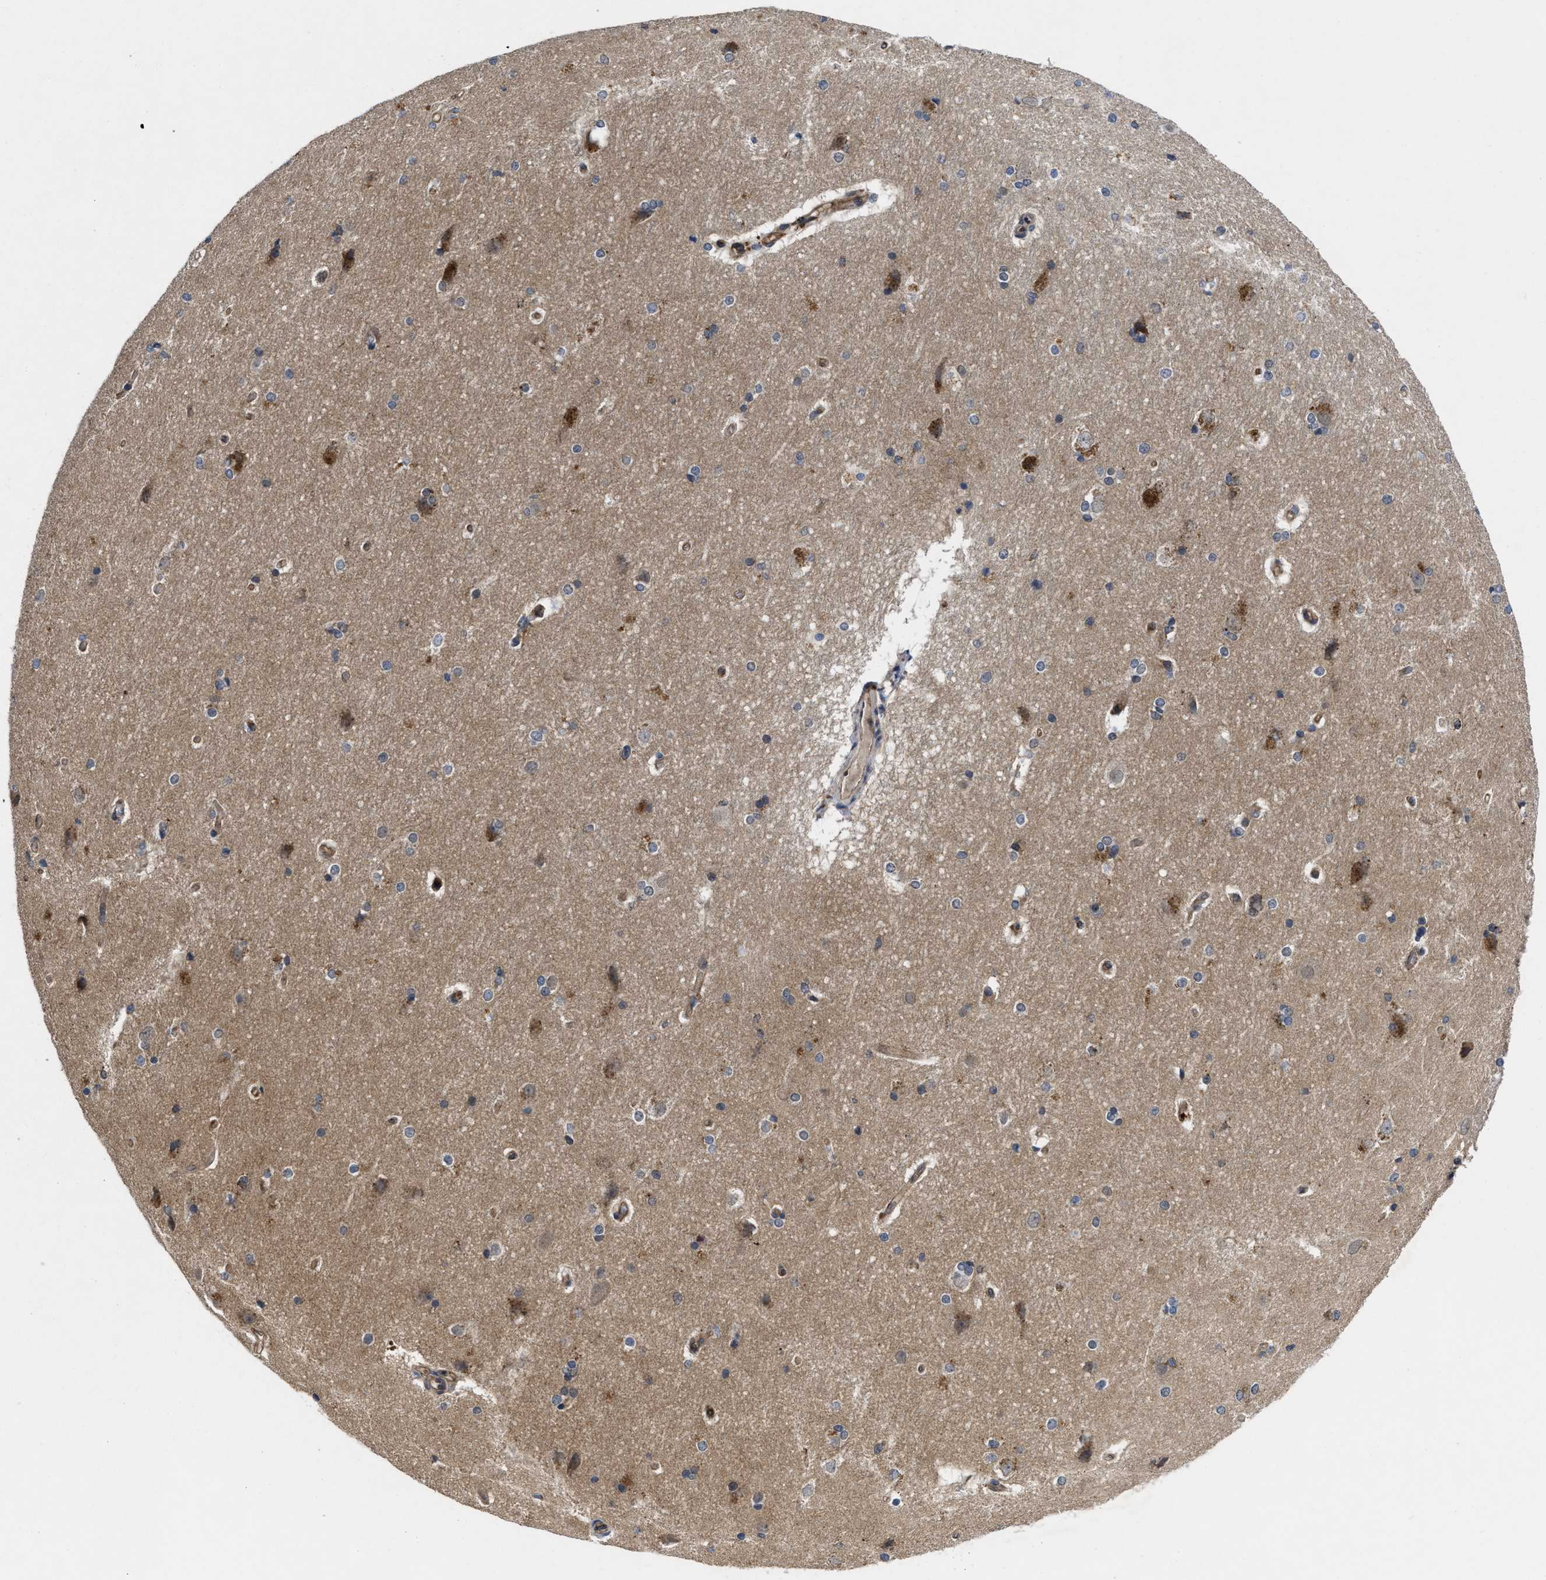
{"staining": {"intensity": "moderate", "quantity": "<25%", "location": "cytoplasmic/membranous"}, "tissue": "hippocampus", "cell_type": "Glial cells", "image_type": "normal", "snomed": [{"axis": "morphology", "description": "Normal tissue, NOS"}, {"axis": "topography", "description": "Hippocampus"}], "caption": "Normal hippocampus reveals moderate cytoplasmic/membranous positivity in about <25% of glial cells, visualized by immunohistochemistry.", "gene": "PKD2", "patient": {"sex": "female", "age": 19}}